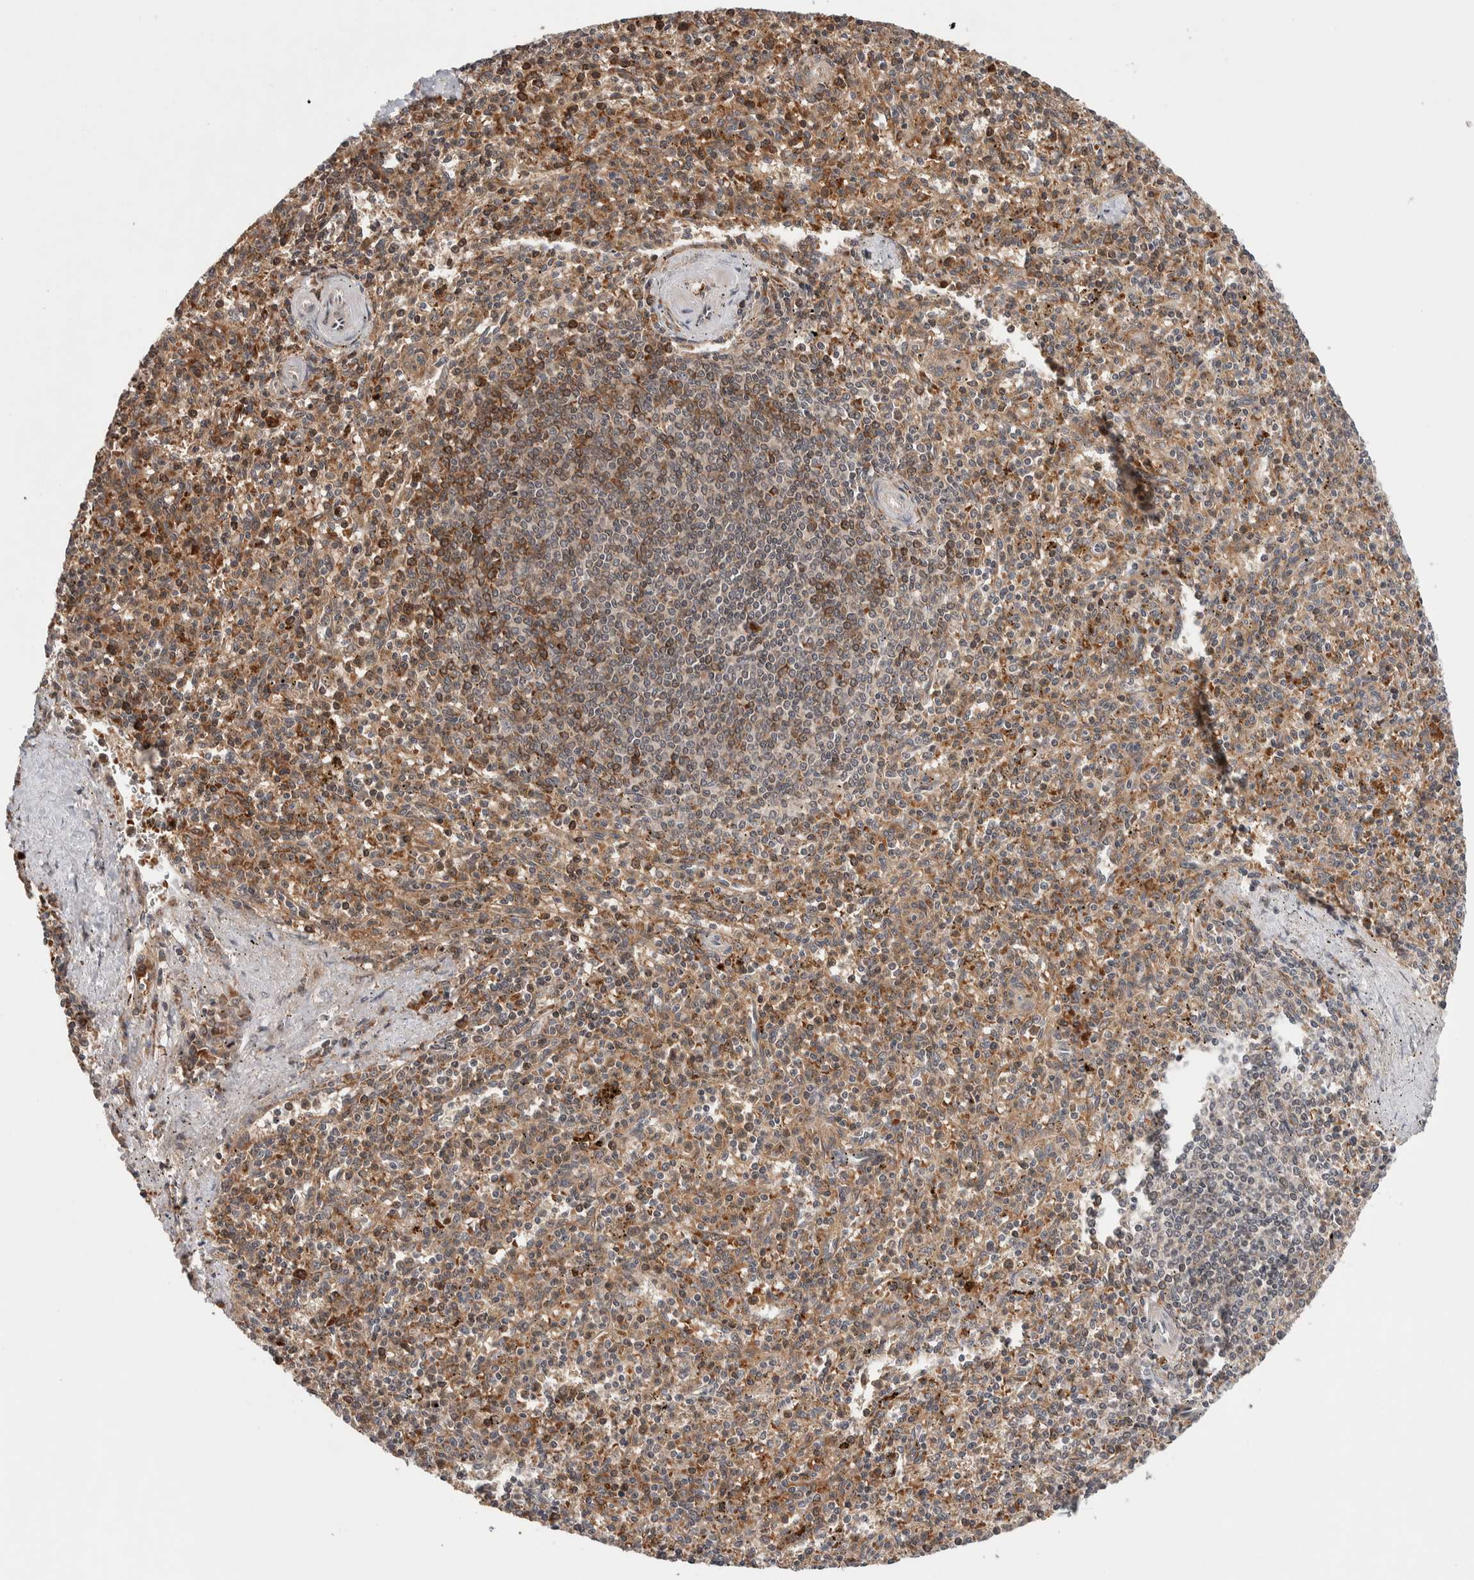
{"staining": {"intensity": "moderate", "quantity": "25%-75%", "location": "cytoplasmic/membranous"}, "tissue": "spleen", "cell_type": "Cells in red pulp", "image_type": "normal", "snomed": [{"axis": "morphology", "description": "Normal tissue, NOS"}, {"axis": "topography", "description": "Spleen"}], "caption": "The photomicrograph shows immunohistochemical staining of benign spleen. There is moderate cytoplasmic/membranous staining is identified in approximately 25%-75% of cells in red pulp.", "gene": "KCNK1", "patient": {"sex": "male", "age": 72}}